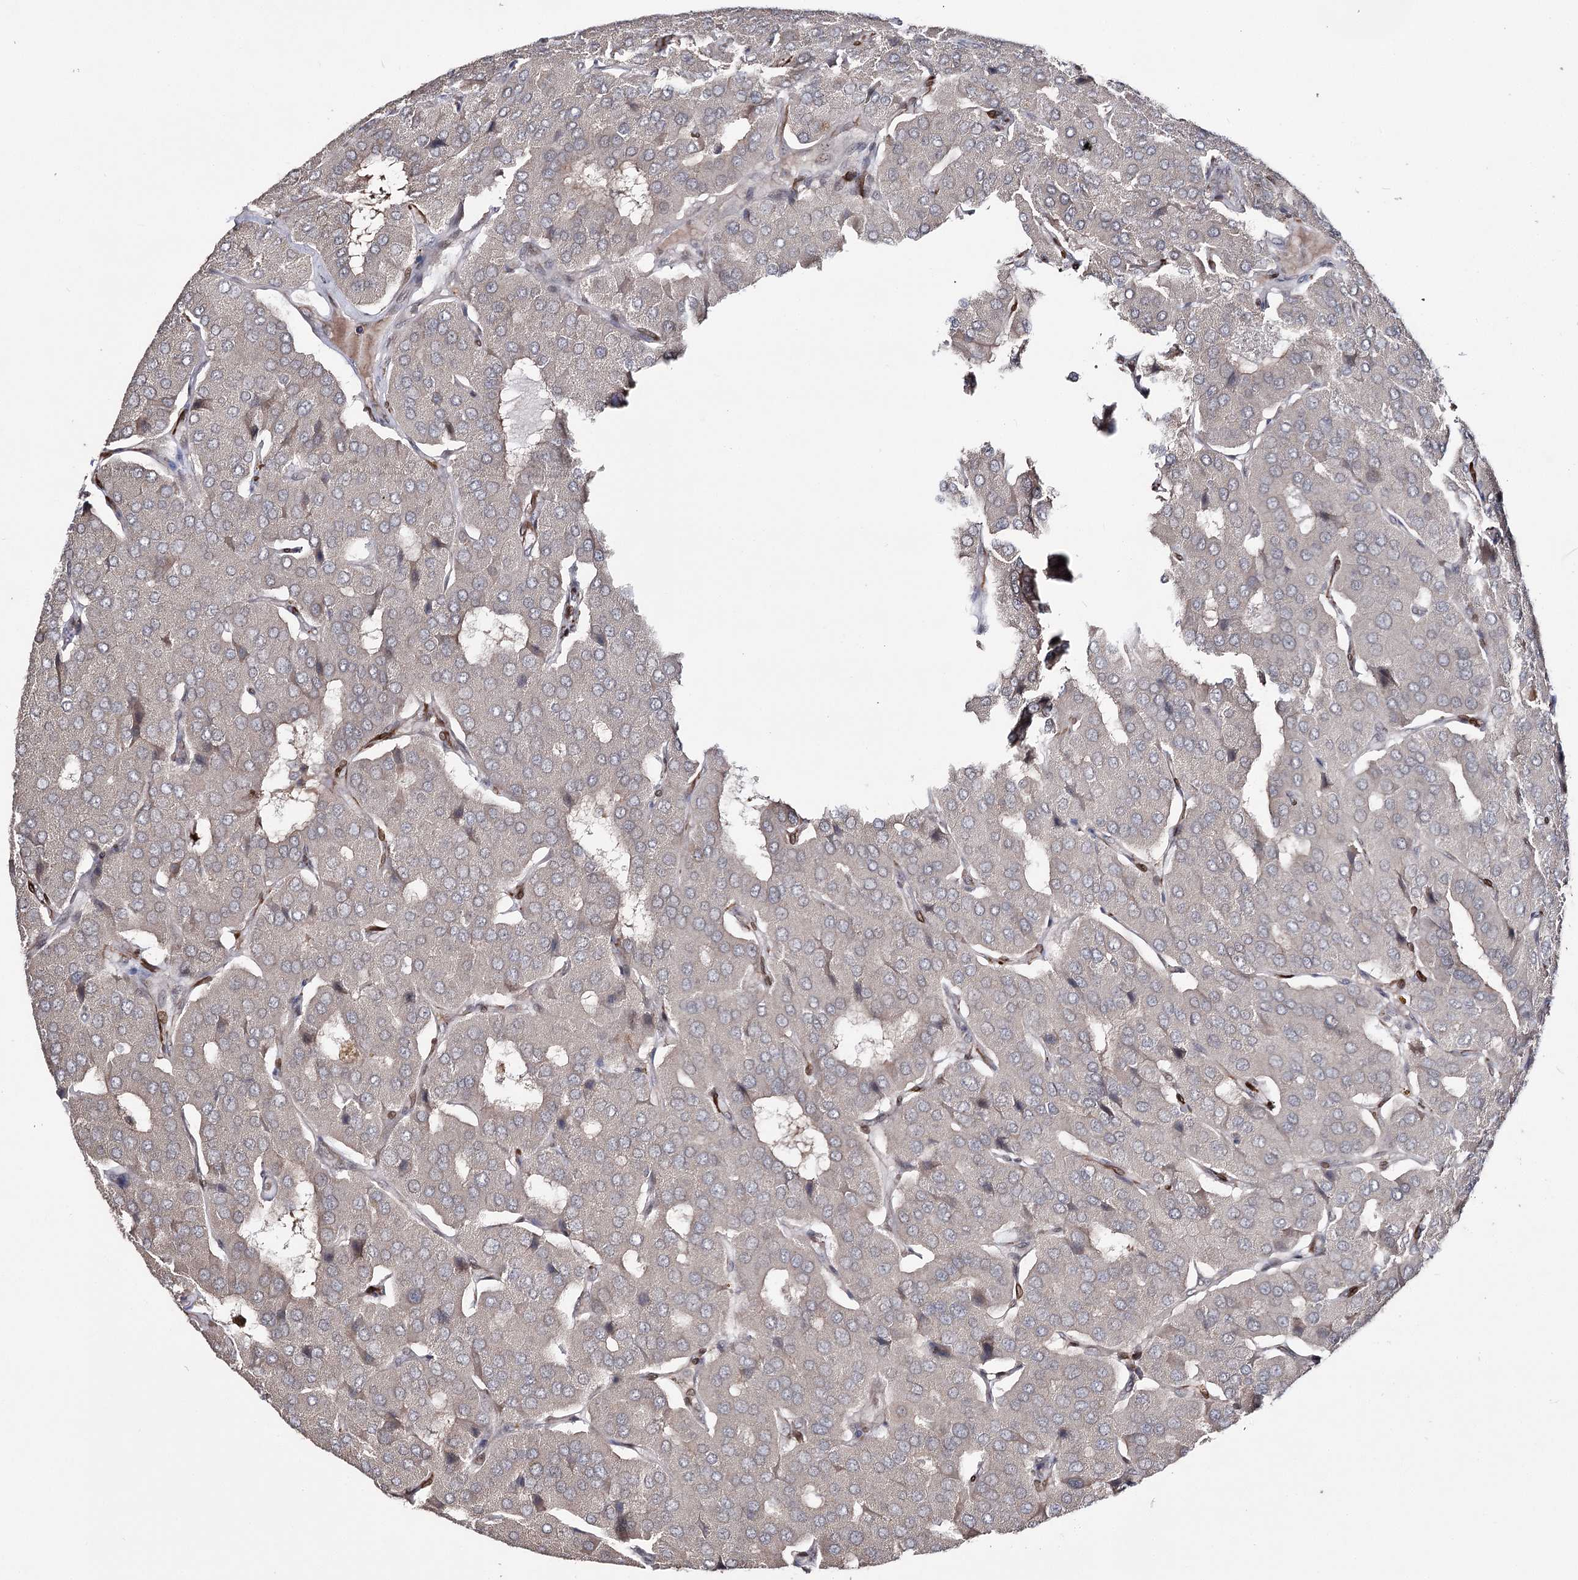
{"staining": {"intensity": "negative", "quantity": "none", "location": "none"}, "tissue": "parathyroid gland", "cell_type": "Glandular cells", "image_type": "normal", "snomed": [{"axis": "morphology", "description": "Normal tissue, NOS"}, {"axis": "morphology", "description": "Adenoma, NOS"}, {"axis": "topography", "description": "Parathyroid gland"}], "caption": "Normal parathyroid gland was stained to show a protein in brown. There is no significant positivity in glandular cells. Nuclei are stained in blue.", "gene": "HSD11B2", "patient": {"sex": "female", "age": 86}}